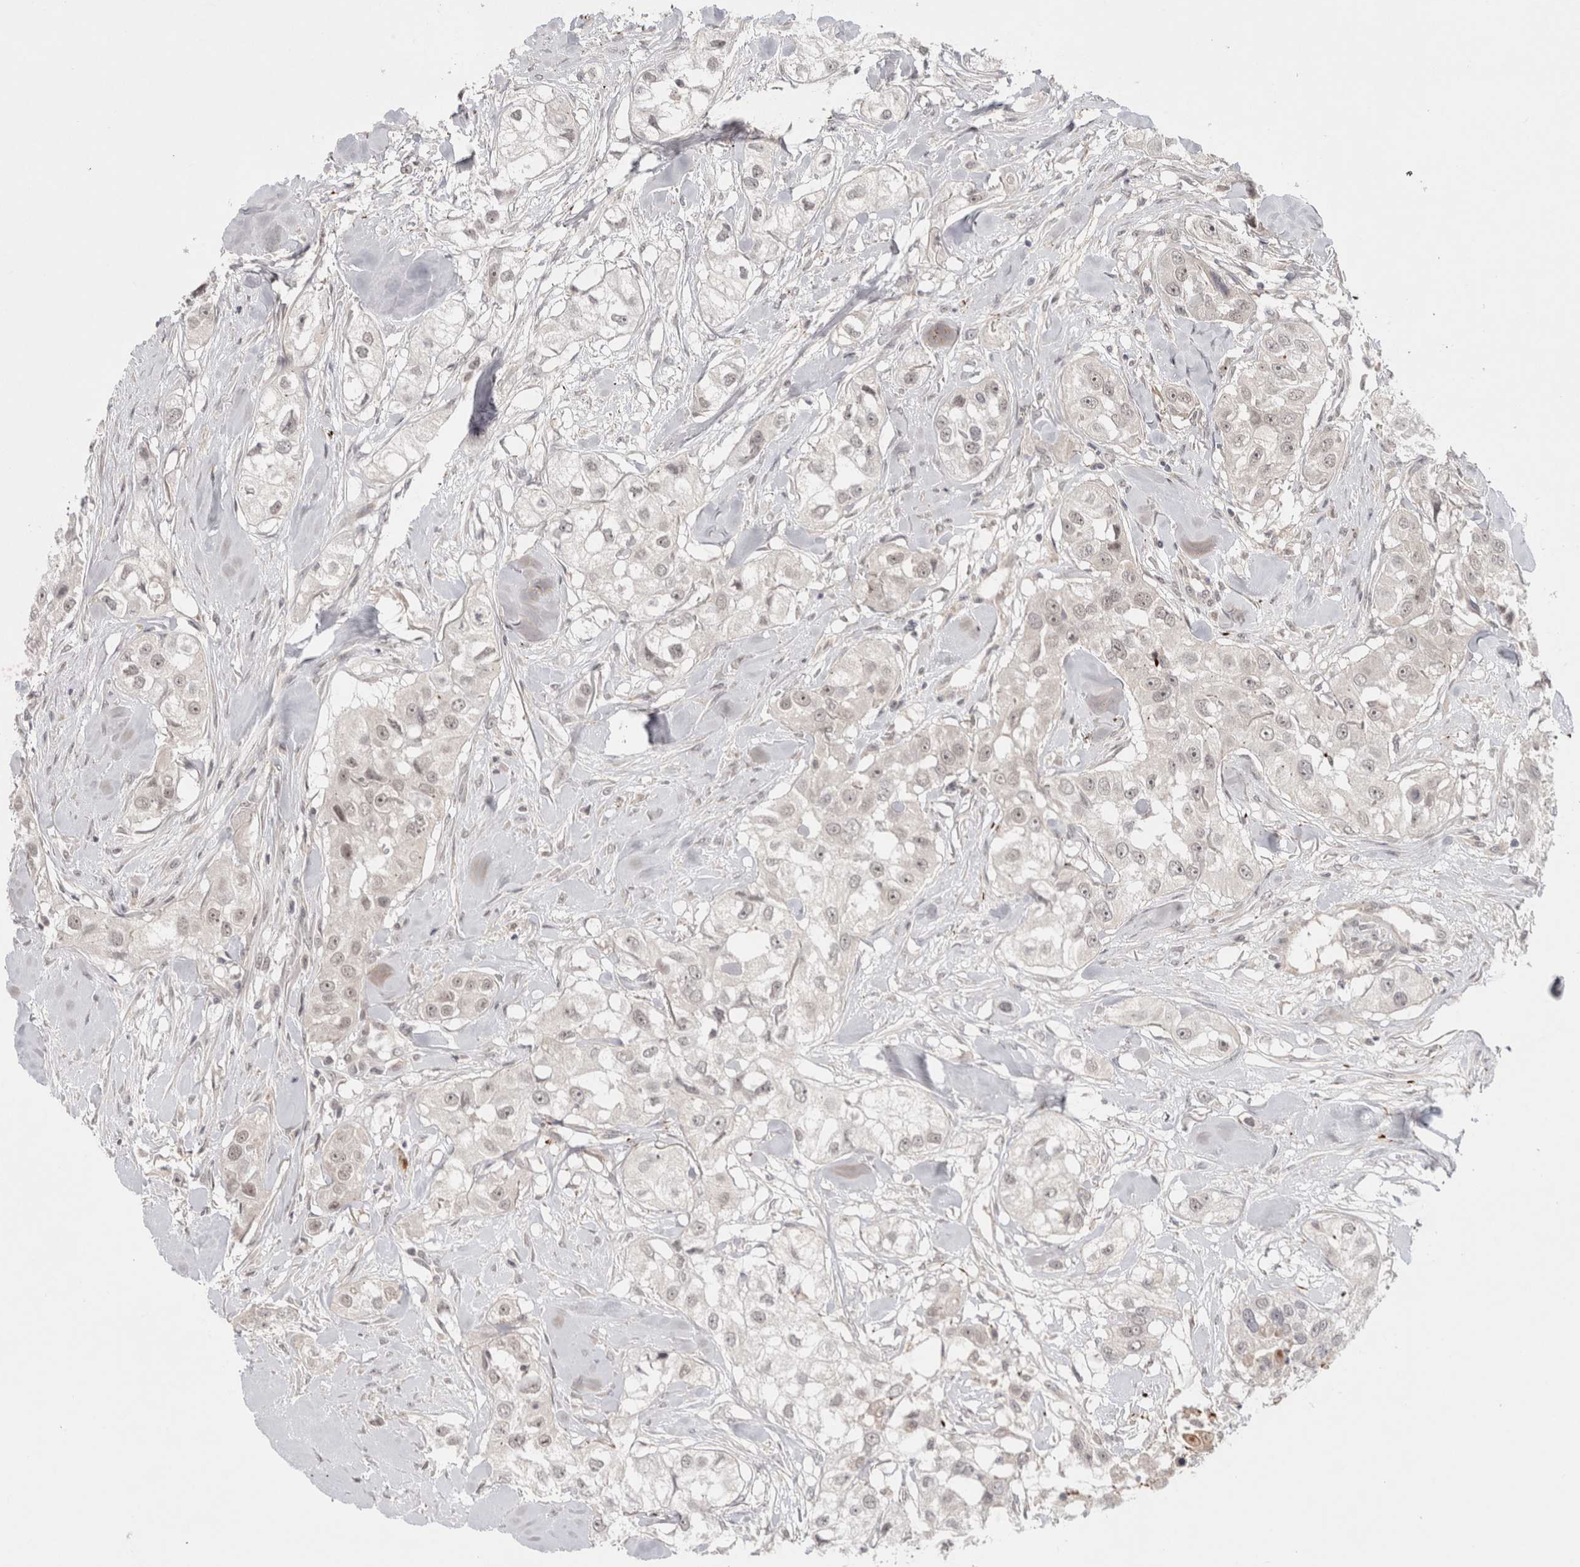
{"staining": {"intensity": "negative", "quantity": "none", "location": "none"}, "tissue": "head and neck cancer", "cell_type": "Tumor cells", "image_type": "cancer", "snomed": [{"axis": "morphology", "description": "Normal tissue, NOS"}, {"axis": "morphology", "description": "Squamous cell carcinoma, NOS"}, {"axis": "topography", "description": "Skeletal muscle"}, {"axis": "topography", "description": "Head-Neck"}], "caption": "Immunohistochemical staining of human squamous cell carcinoma (head and neck) demonstrates no significant expression in tumor cells.", "gene": "ZNF318", "patient": {"sex": "male", "age": 51}}